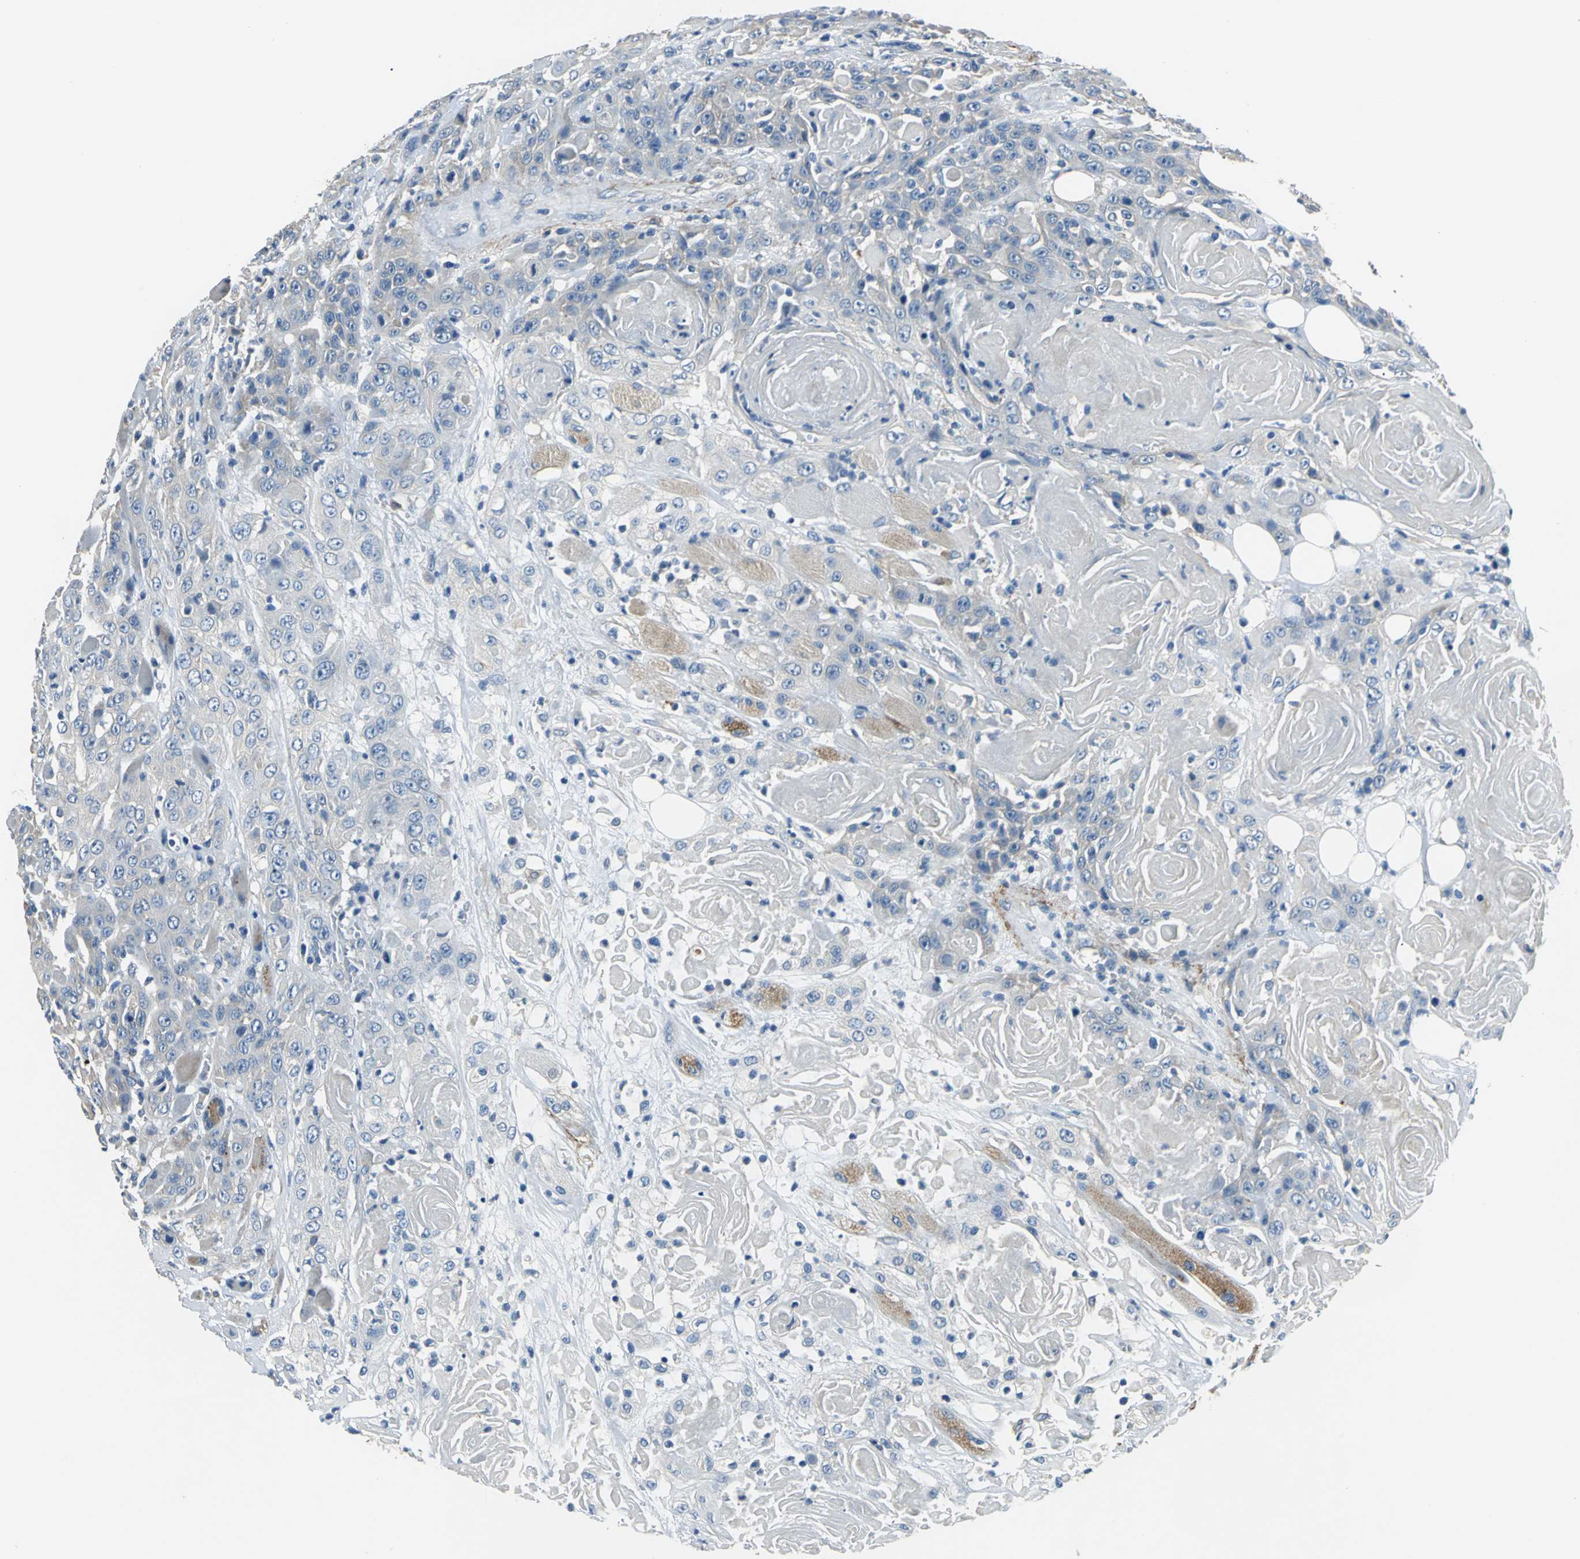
{"staining": {"intensity": "weak", "quantity": "<25%", "location": "cytoplasmic/membranous"}, "tissue": "head and neck cancer", "cell_type": "Tumor cells", "image_type": "cancer", "snomed": [{"axis": "morphology", "description": "Squamous cell carcinoma, NOS"}, {"axis": "topography", "description": "Head-Neck"}], "caption": "DAB immunohistochemical staining of head and neck squamous cell carcinoma shows no significant positivity in tumor cells. The staining was performed using DAB to visualize the protein expression in brown, while the nuclei were stained in blue with hematoxylin (Magnification: 20x).", "gene": "SLC16A7", "patient": {"sex": "female", "age": 84}}